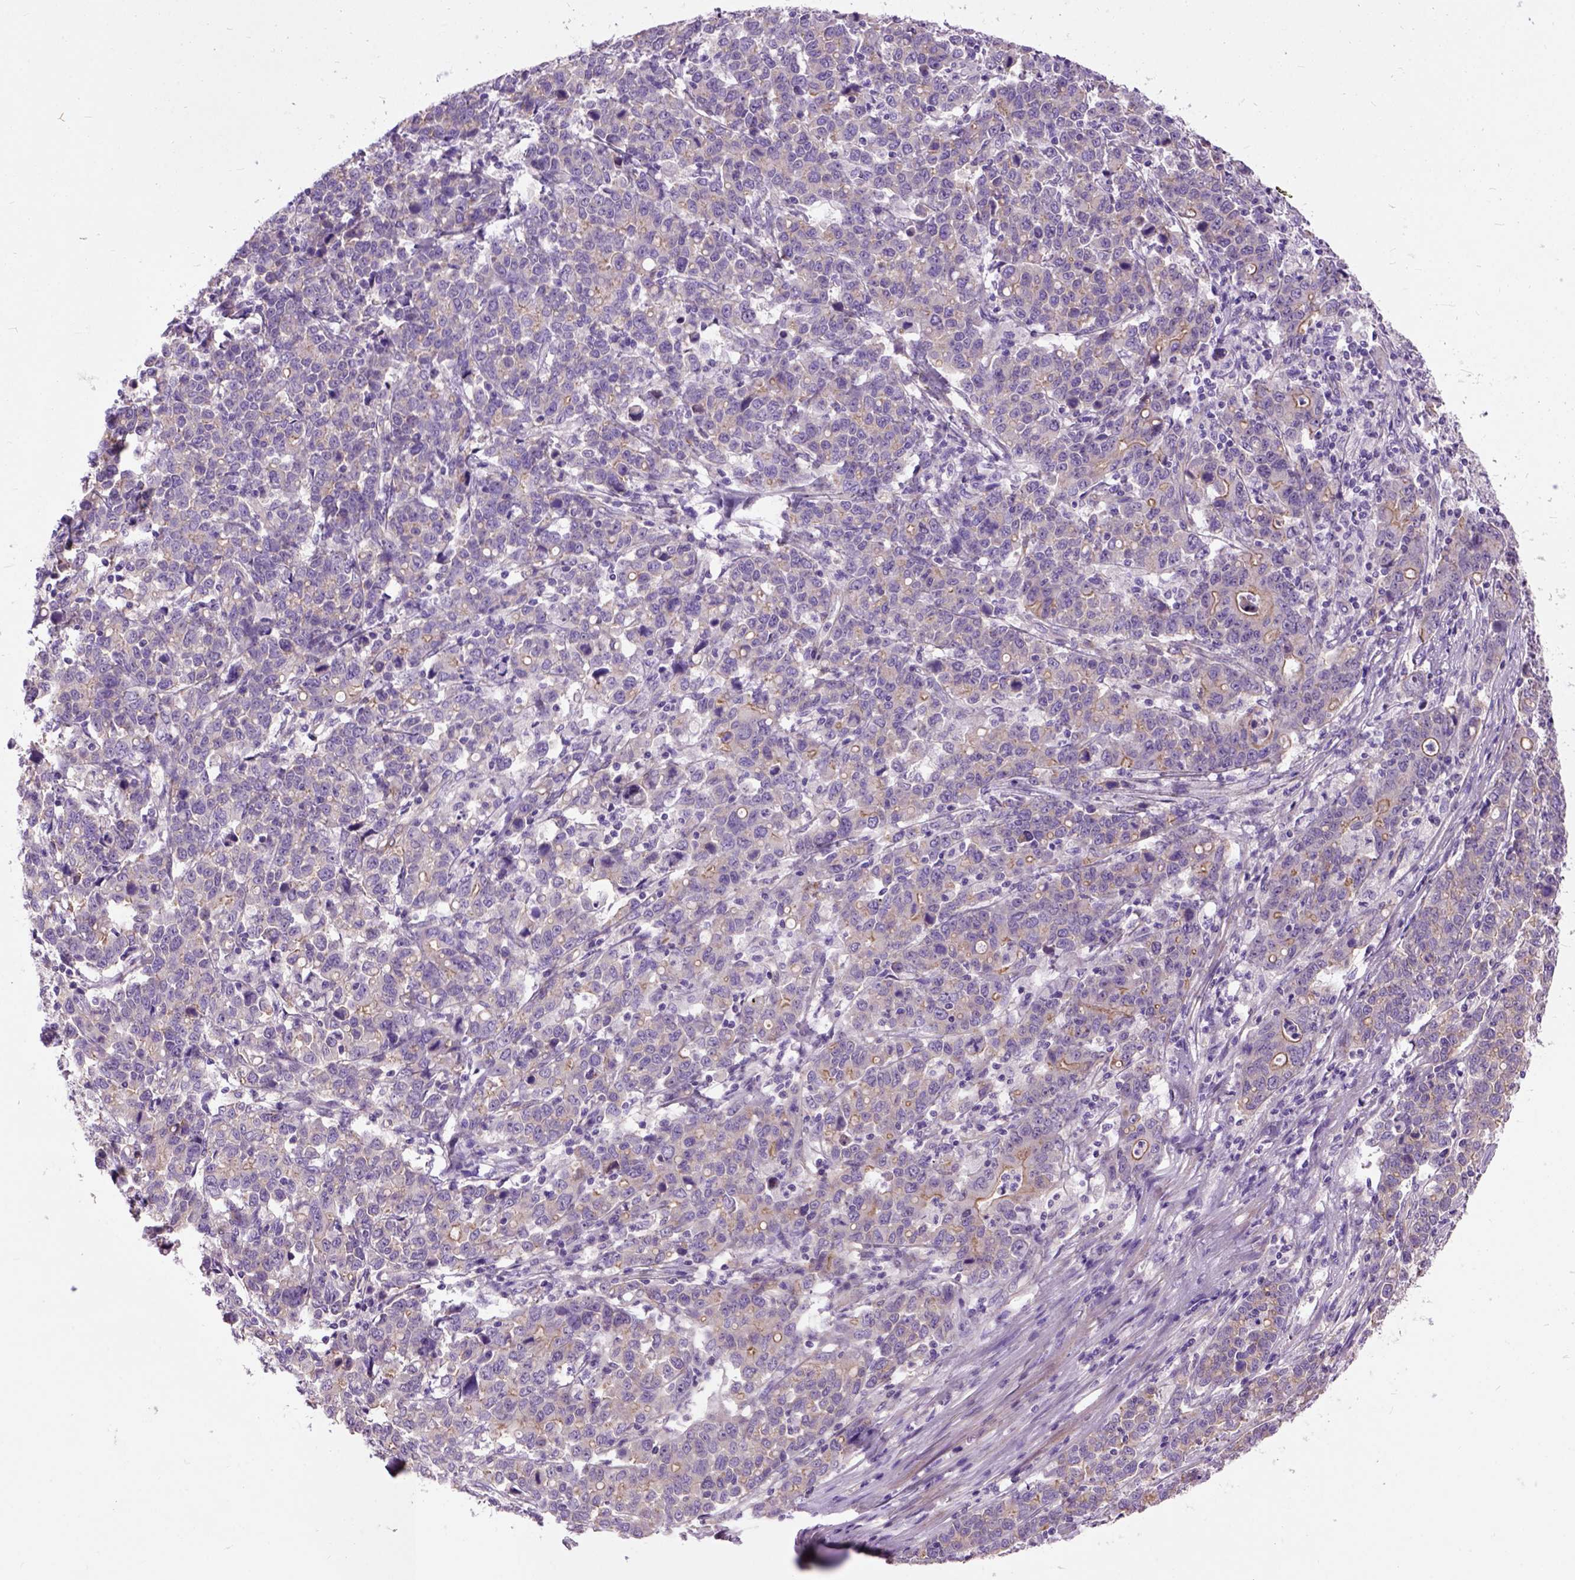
{"staining": {"intensity": "moderate", "quantity": "<25%", "location": "cytoplasmic/membranous"}, "tissue": "stomach cancer", "cell_type": "Tumor cells", "image_type": "cancer", "snomed": [{"axis": "morphology", "description": "Adenocarcinoma, NOS"}, {"axis": "topography", "description": "Stomach, upper"}], "caption": "A low amount of moderate cytoplasmic/membranous staining is appreciated in approximately <25% of tumor cells in adenocarcinoma (stomach) tissue.", "gene": "MAPT", "patient": {"sex": "male", "age": 69}}